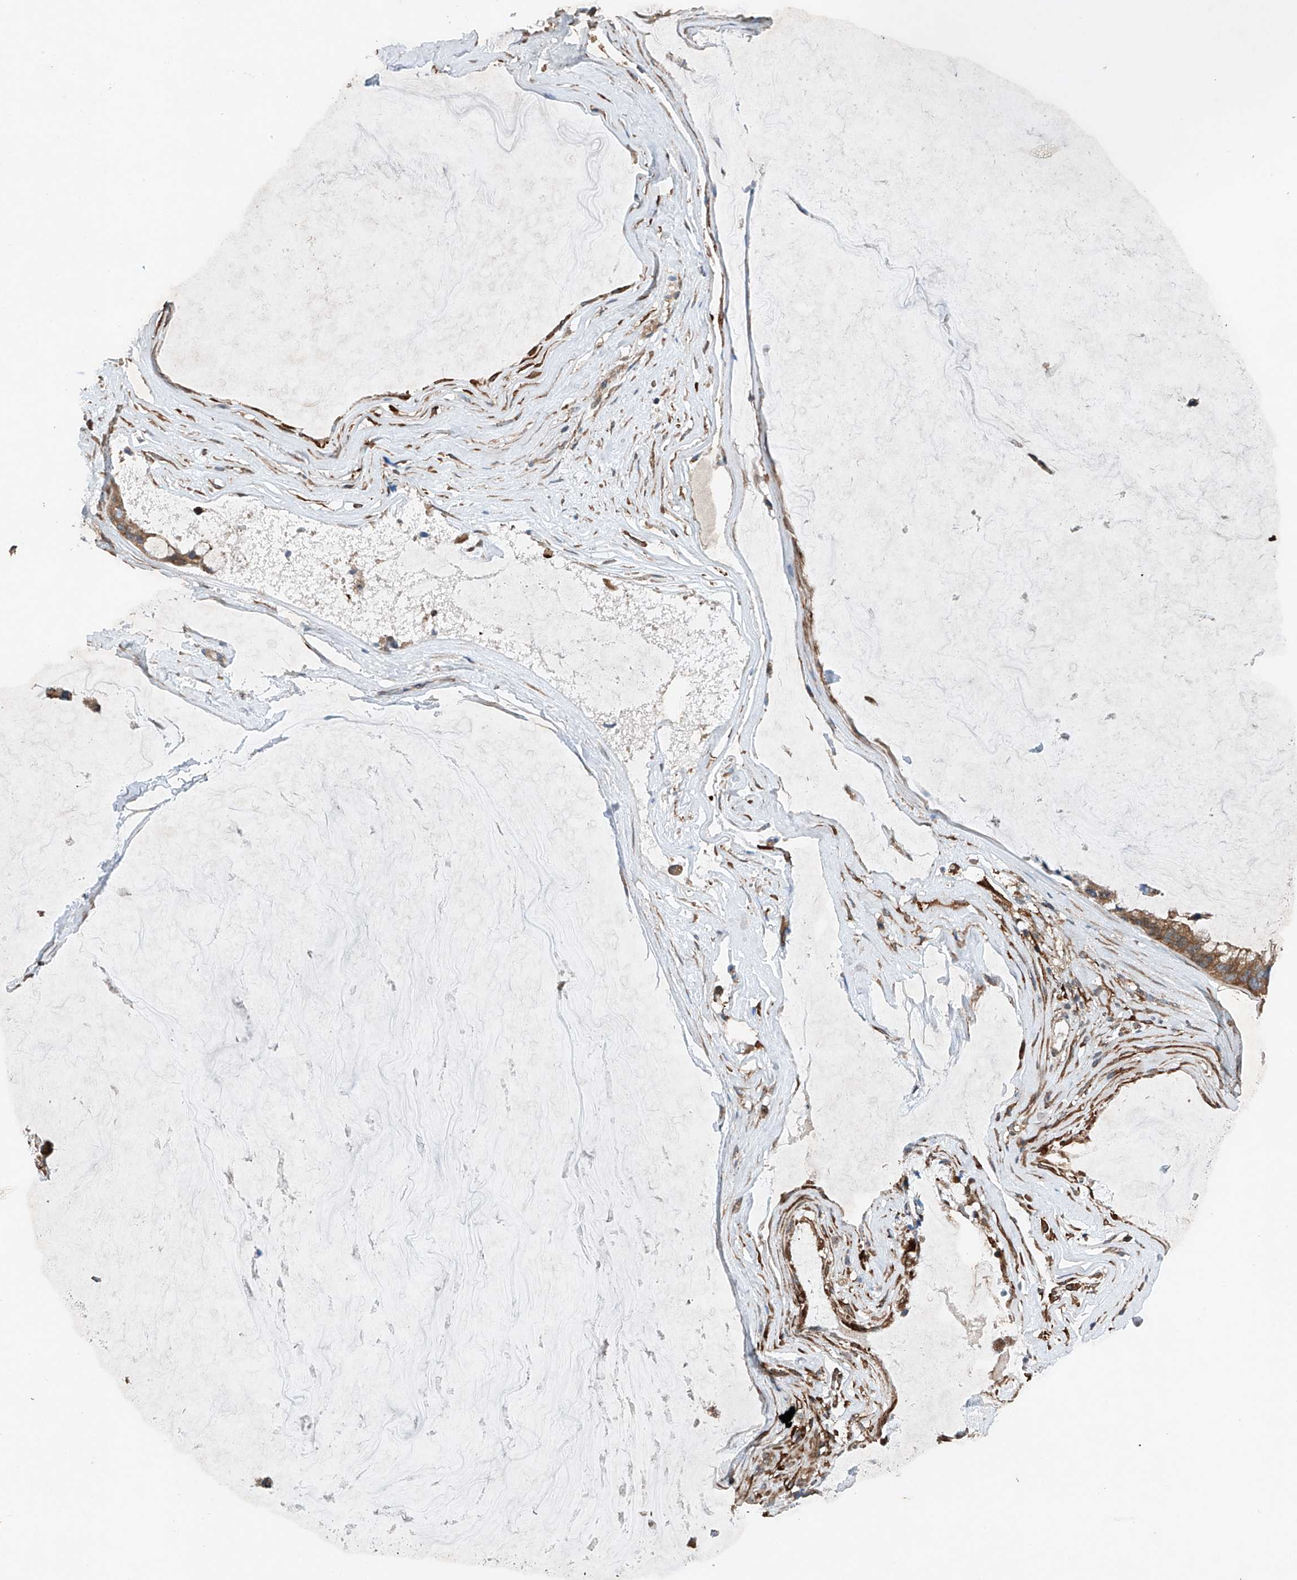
{"staining": {"intensity": "moderate", "quantity": ">75%", "location": "cytoplasmic/membranous"}, "tissue": "ovarian cancer", "cell_type": "Tumor cells", "image_type": "cancer", "snomed": [{"axis": "morphology", "description": "Cystadenocarcinoma, mucinous, NOS"}, {"axis": "topography", "description": "Ovary"}], "caption": "An image showing moderate cytoplasmic/membranous expression in about >75% of tumor cells in ovarian cancer, as visualized by brown immunohistochemical staining.", "gene": "CEP85L", "patient": {"sex": "female", "age": 39}}